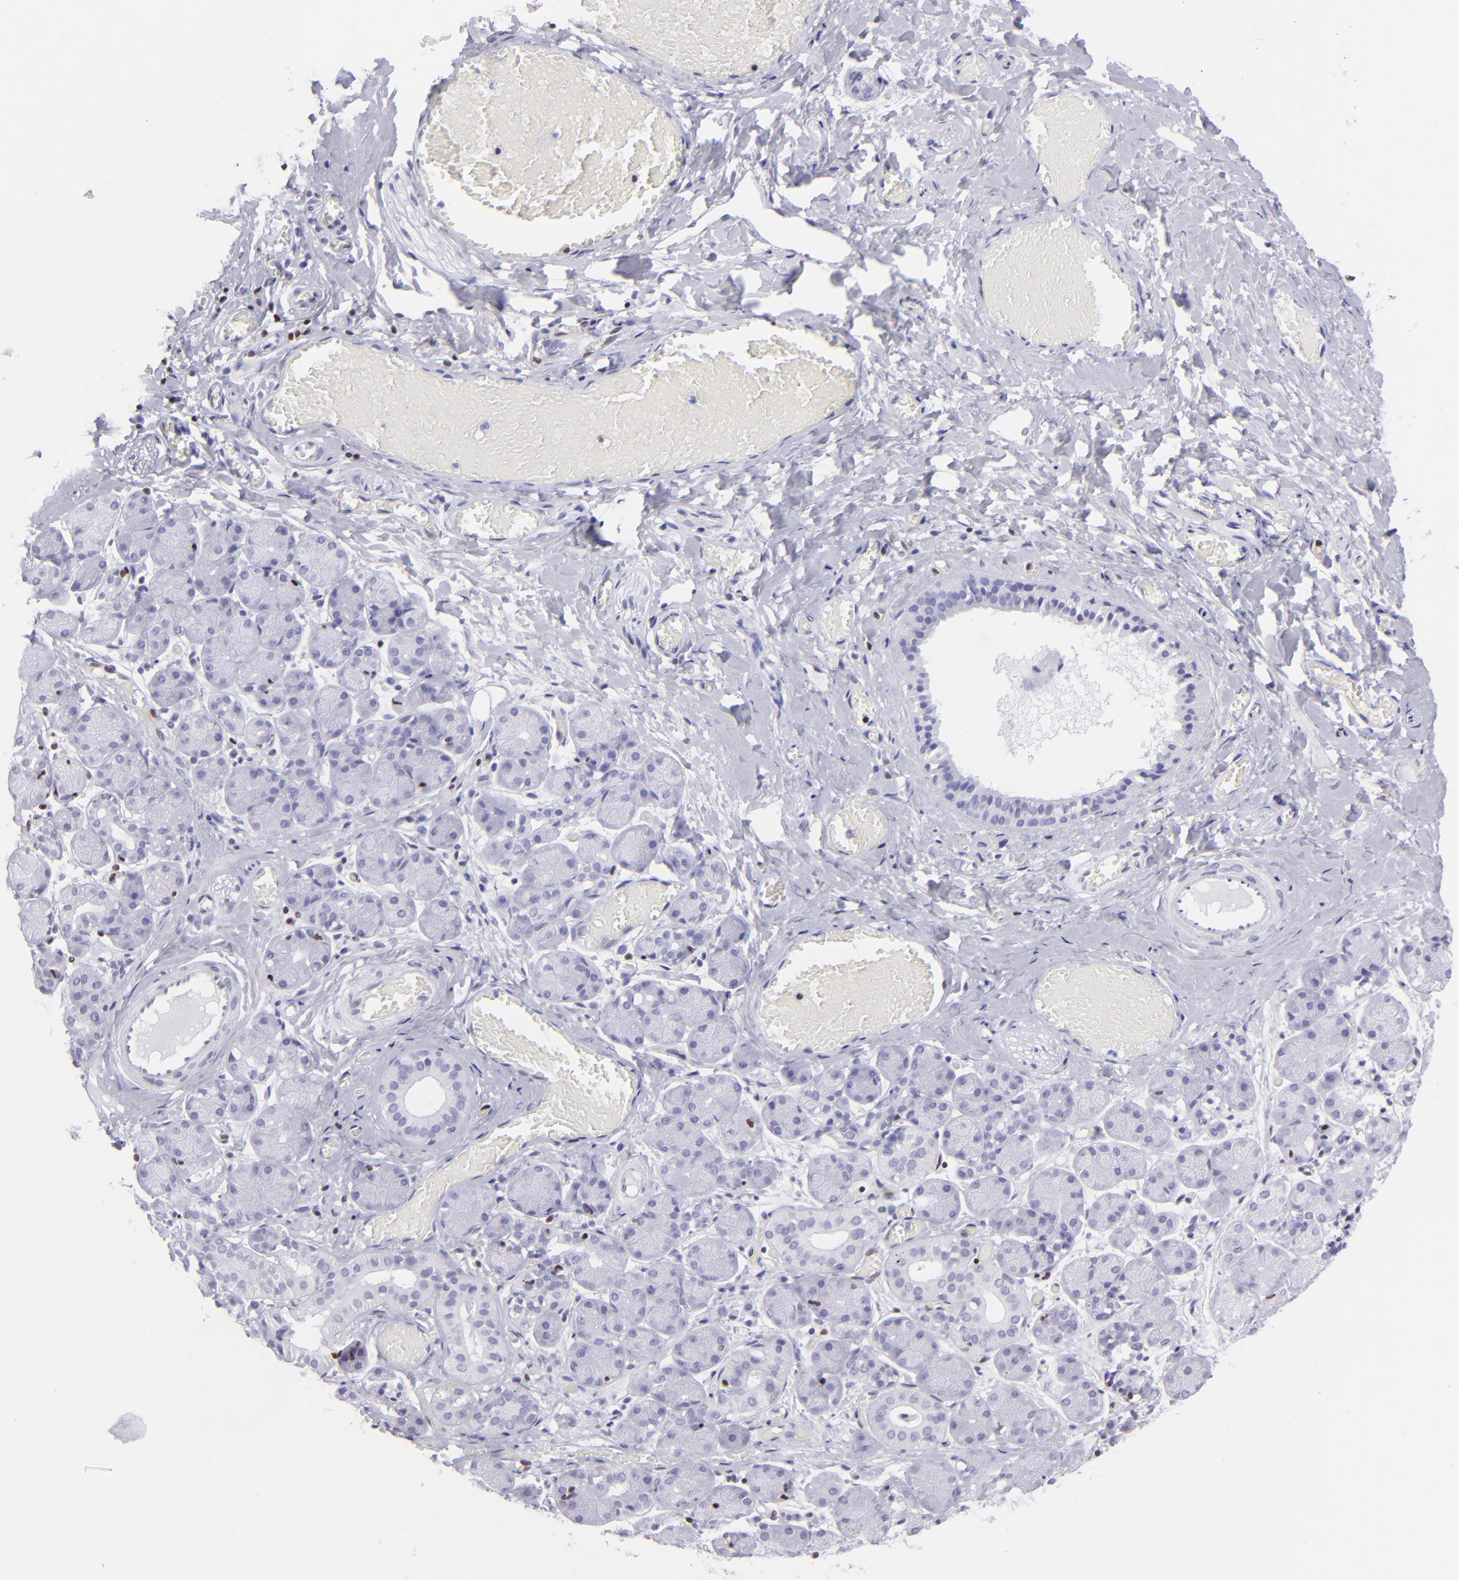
{"staining": {"intensity": "negative", "quantity": "none", "location": "none"}, "tissue": "salivary gland", "cell_type": "Glandular cells", "image_type": "normal", "snomed": [{"axis": "morphology", "description": "Normal tissue, NOS"}, {"axis": "topography", "description": "Salivary gland"}], "caption": "Salivary gland stained for a protein using immunohistochemistry (IHC) shows no expression glandular cells.", "gene": "ETS1", "patient": {"sex": "female", "age": 24}}